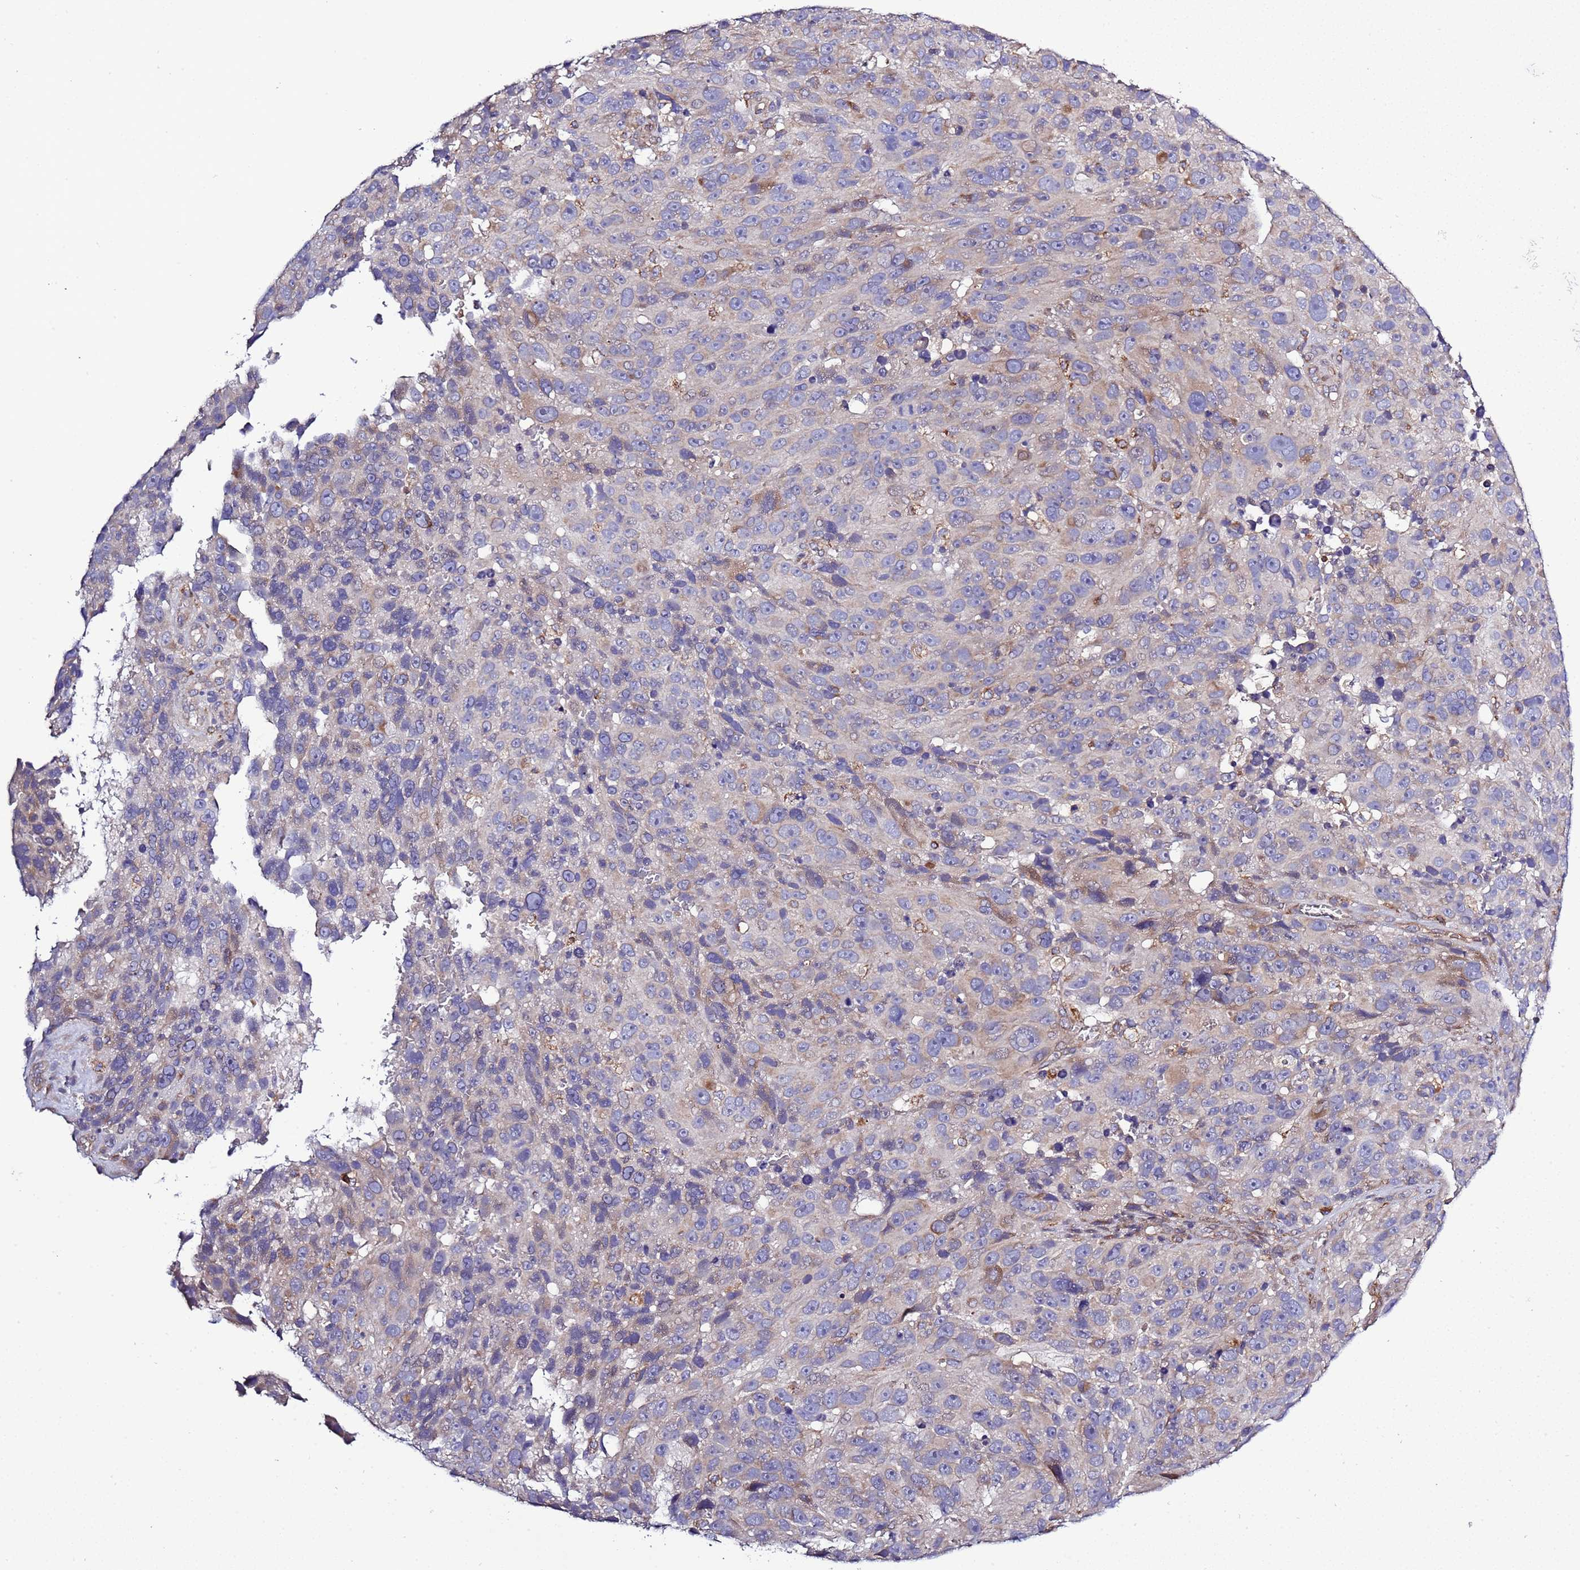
{"staining": {"intensity": "weak", "quantity": "<25%", "location": "cytoplasmic/membranous"}, "tissue": "melanoma", "cell_type": "Tumor cells", "image_type": "cancer", "snomed": [{"axis": "morphology", "description": "Malignant melanoma, NOS"}, {"axis": "topography", "description": "Skin"}], "caption": "IHC photomicrograph of malignant melanoma stained for a protein (brown), which reveals no expression in tumor cells. The staining was performed using DAB to visualize the protein expression in brown, while the nuclei were stained in blue with hematoxylin (Magnification: 20x).", "gene": "SPCS1", "patient": {"sex": "male", "age": 84}}